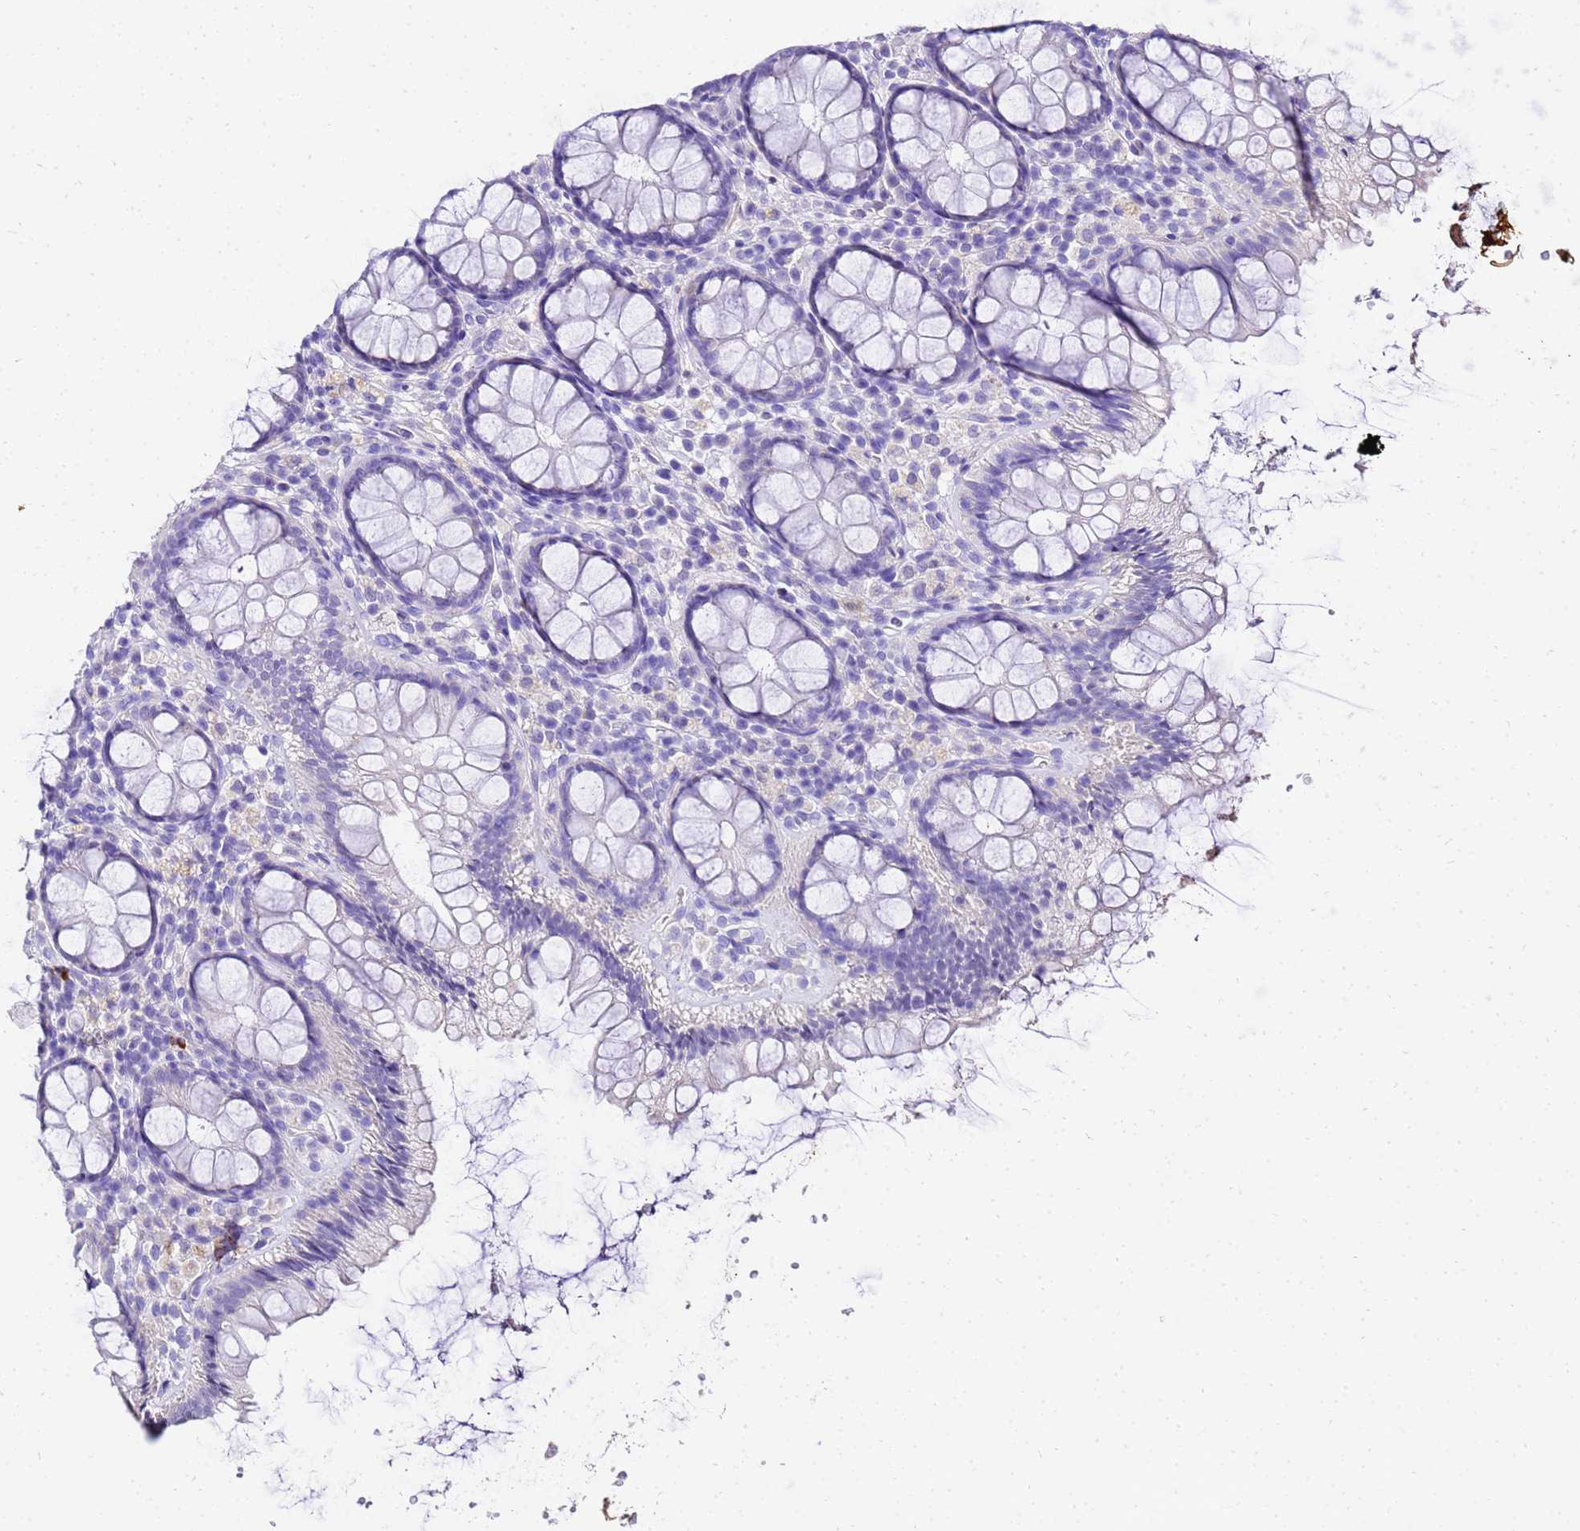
{"staining": {"intensity": "negative", "quantity": "none", "location": "none"}, "tissue": "rectum", "cell_type": "Glandular cells", "image_type": "normal", "snomed": [{"axis": "morphology", "description": "Normal tissue, NOS"}, {"axis": "topography", "description": "Rectum"}], "caption": "IHC of benign rectum shows no expression in glandular cells. (DAB (3,3'-diaminobenzidine) immunohistochemistry, high magnification).", "gene": "HSPB6", "patient": {"sex": "male", "age": 83}}